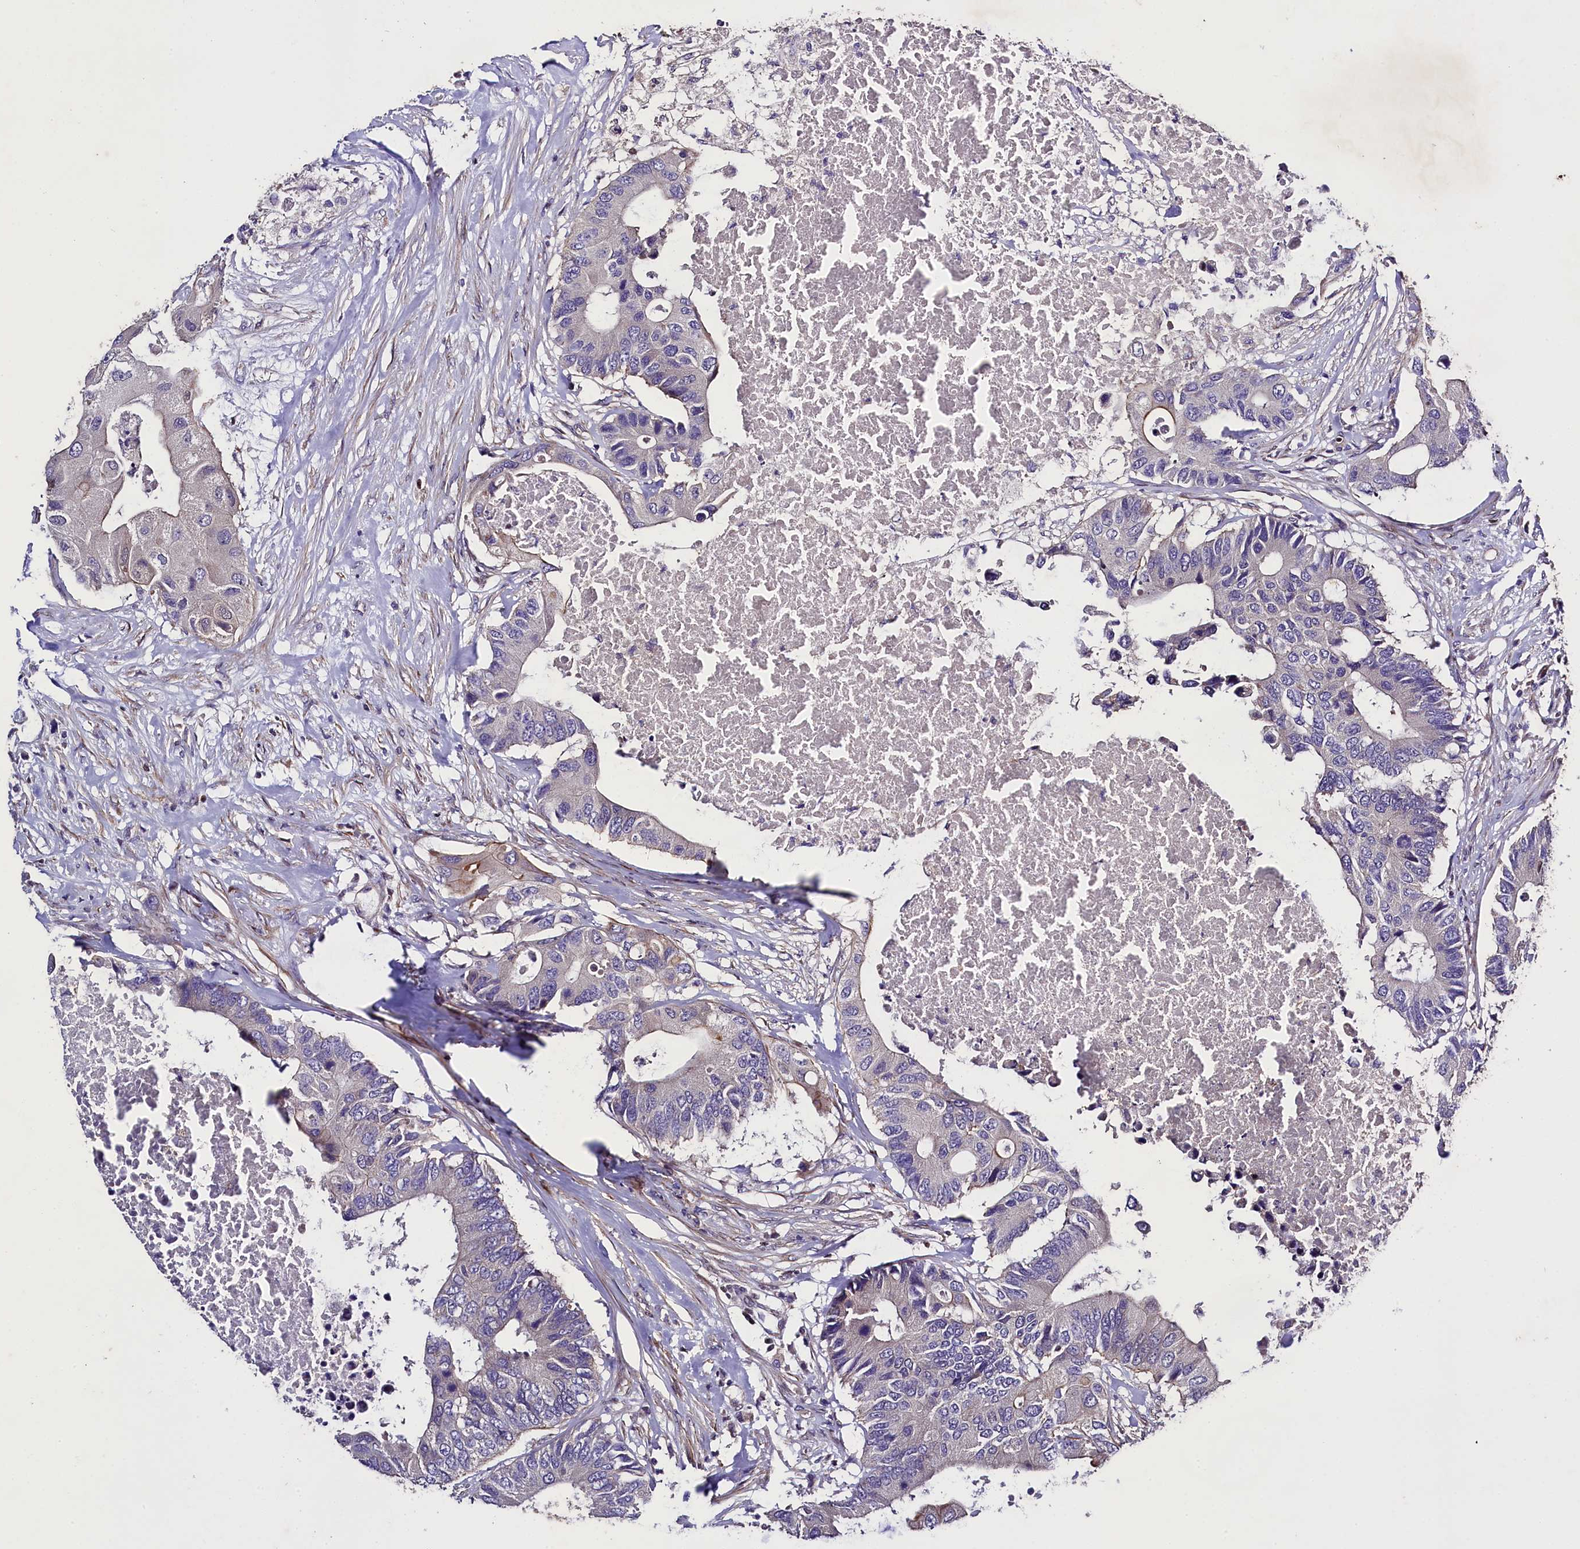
{"staining": {"intensity": "weak", "quantity": "<25%", "location": "cytoplasmic/membranous"}, "tissue": "colorectal cancer", "cell_type": "Tumor cells", "image_type": "cancer", "snomed": [{"axis": "morphology", "description": "Adenocarcinoma, NOS"}, {"axis": "topography", "description": "Colon"}], "caption": "Immunohistochemistry (IHC) of adenocarcinoma (colorectal) shows no expression in tumor cells.", "gene": "SP4", "patient": {"sex": "male", "age": 71}}